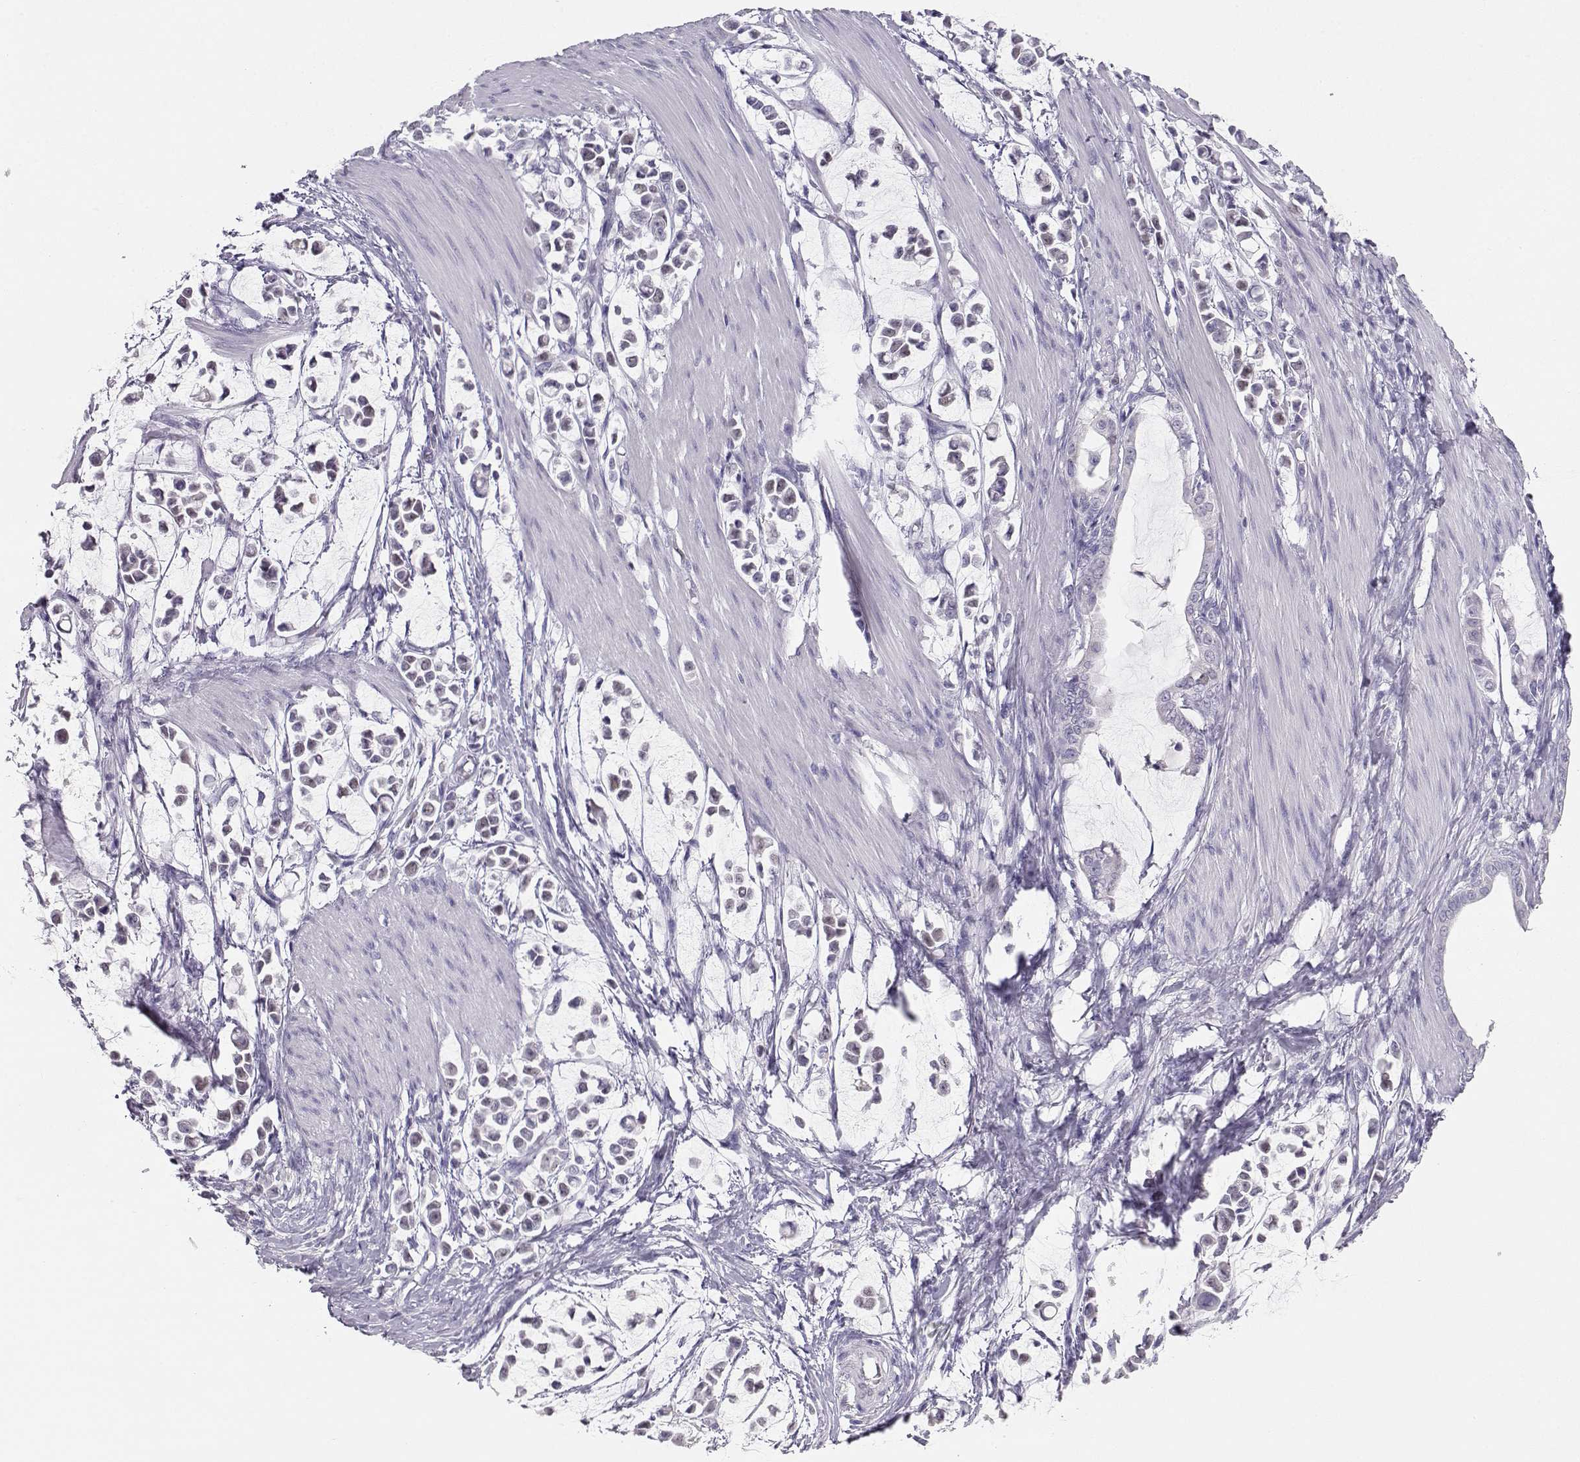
{"staining": {"intensity": "negative", "quantity": "none", "location": "none"}, "tissue": "stomach cancer", "cell_type": "Tumor cells", "image_type": "cancer", "snomed": [{"axis": "morphology", "description": "Adenocarcinoma, NOS"}, {"axis": "topography", "description": "Stomach"}], "caption": "Immunohistochemical staining of stomach adenocarcinoma exhibits no significant expression in tumor cells.", "gene": "OPN5", "patient": {"sex": "male", "age": 82}}